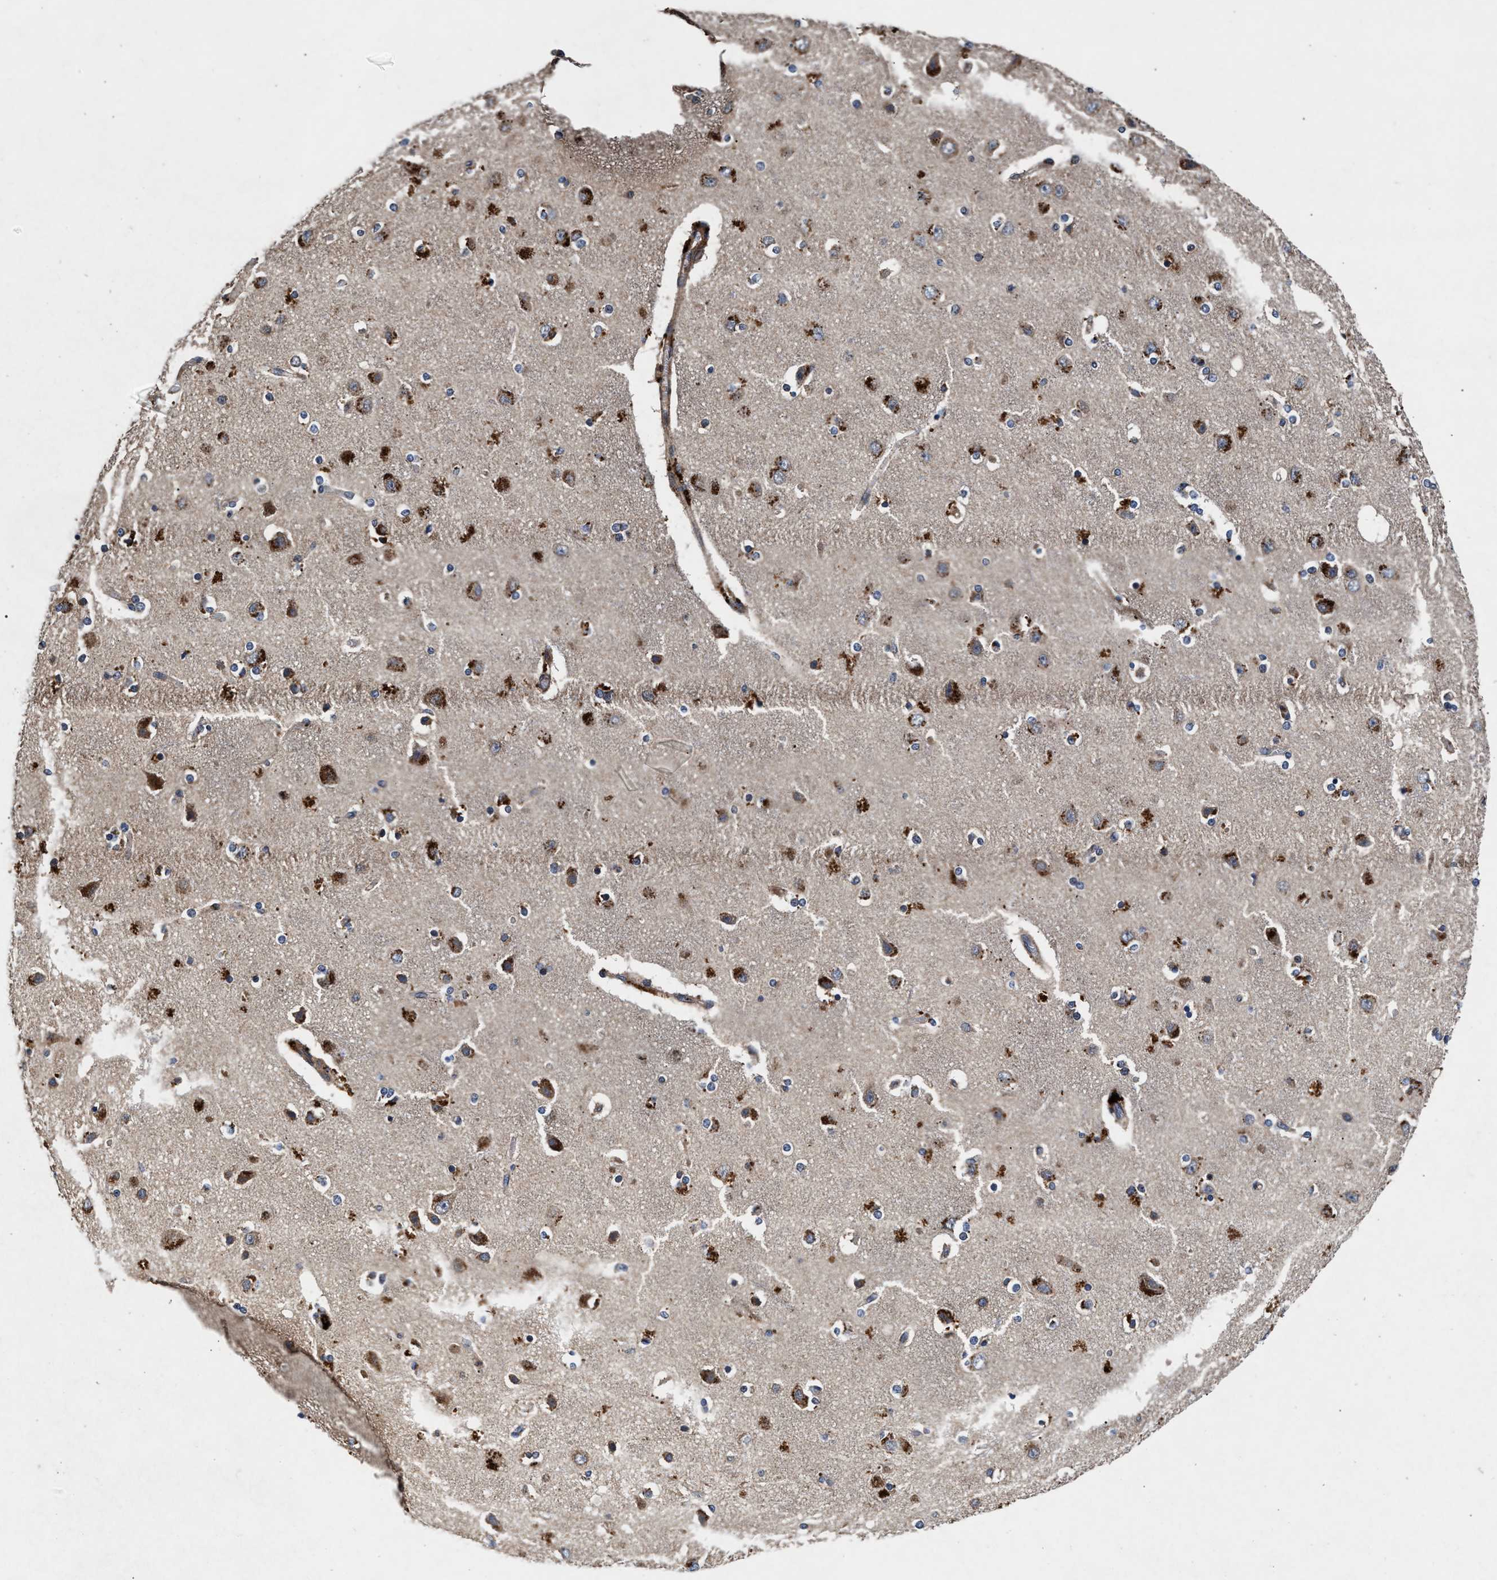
{"staining": {"intensity": "weak", "quantity": ">75%", "location": "cytoplasmic/membranous"}, "tissue": "cerebral cortex", "cell_type": "Endothelial cells", "image_type": "normal", "snomed": [{"axis": "morphology", "description": "Normal tissue, NOS"}, {"axis": "topography", "description": "Cerebral cortex"}], "caption": "Cerebral cortex was stained to show a protein in brown. There is low levels of weak cytoplasmic/membranous positivity in about >75% of endothelial cells. The protein of interest is shown in brown color, while the nuclei are stained blue.", "gene": "NFKB2", "patient": {"sex": "female", "age": 54}}